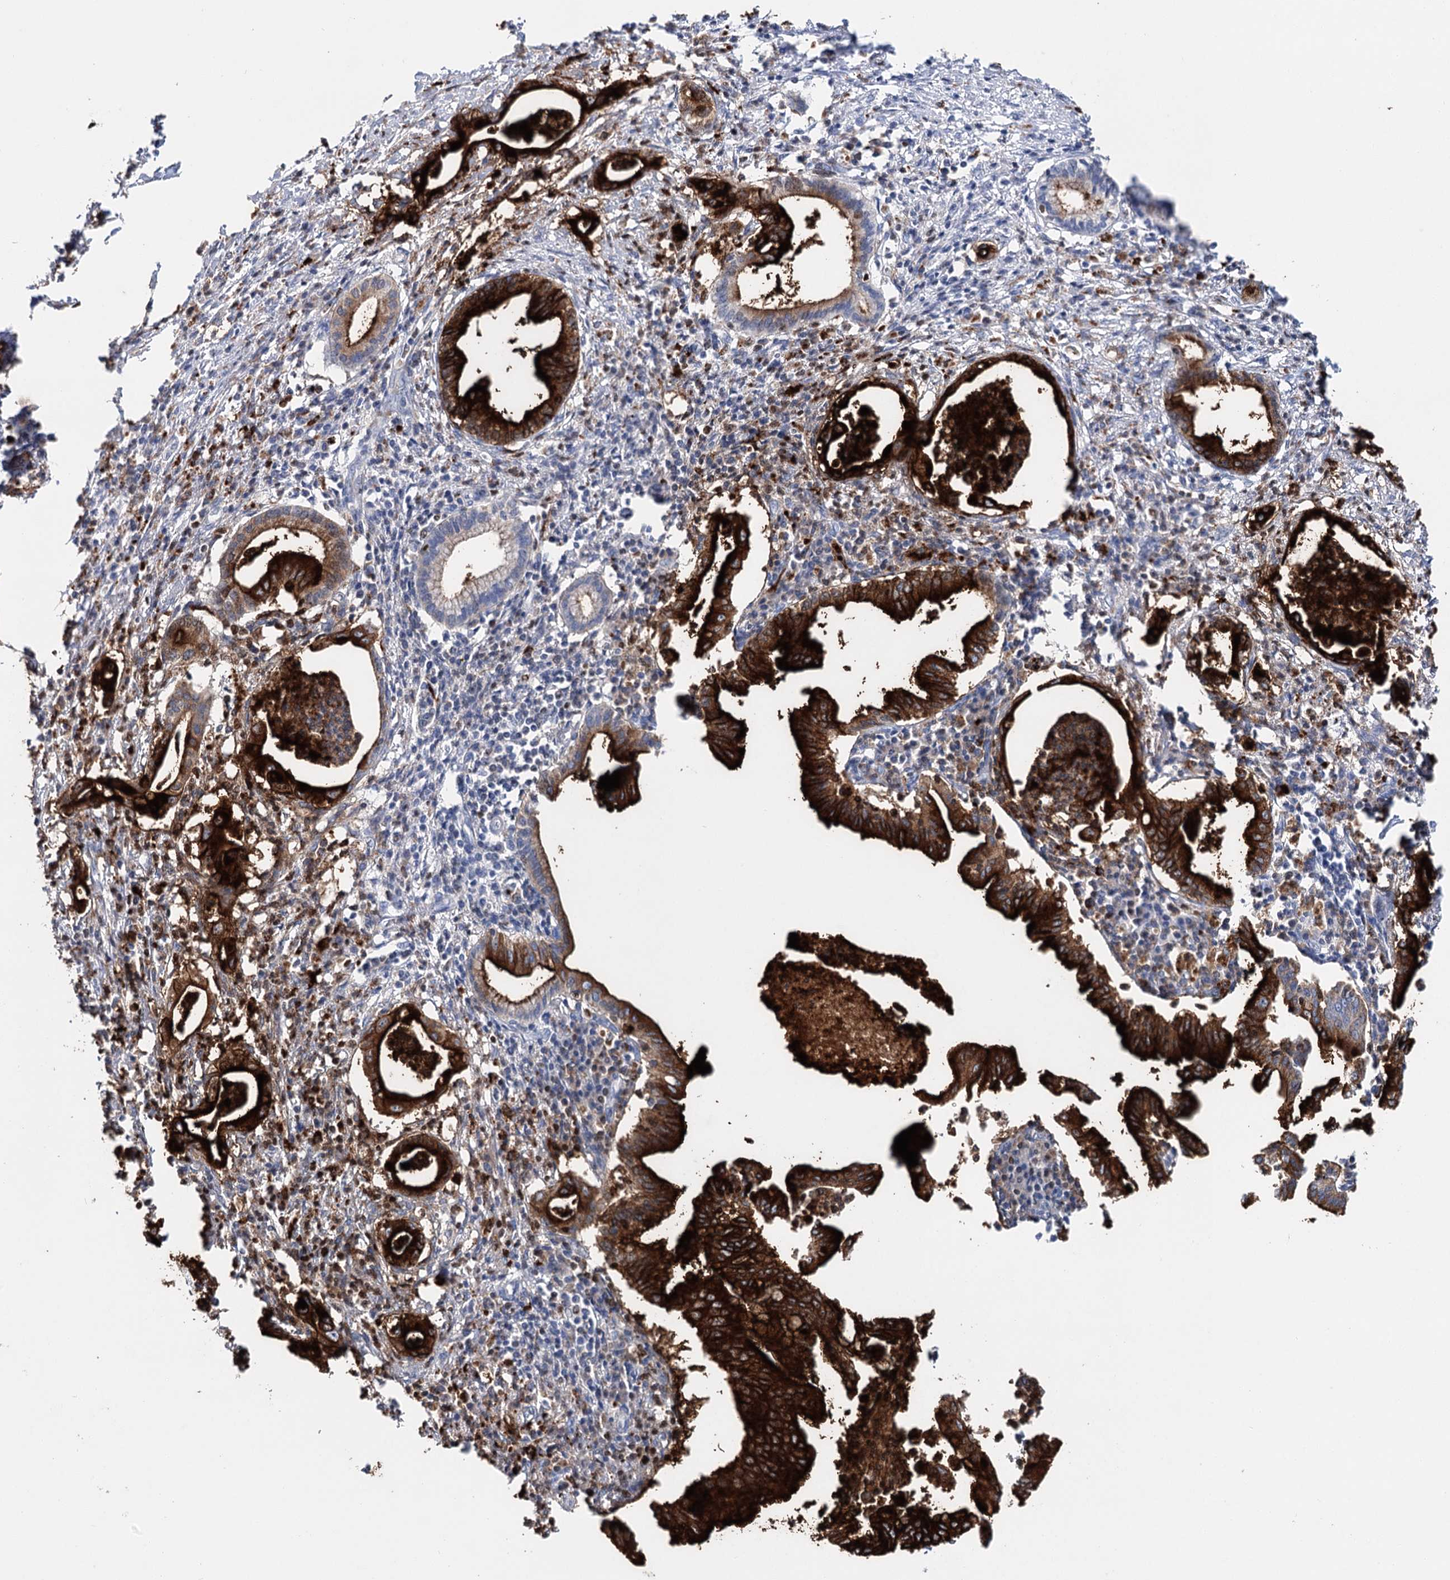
{"staining": {"intensity": "strong", "quantity": ">75%", "location": "cytoplasmic/membranous"}, "tissue": "pancreatic cancer", "cell_type": "Tumor cells", "image_type": "cancer", "snomed": [{"axis": "morphology", "description": "Adenocarcinoma, NOS"}, {"axis": "topography", "description": "Pancreas"}], "caption": "Pancreatic cancer stained for a protein reveals strong cytoplasmic/membranous positivity in tumor cells.", "gene": "CEACAM8", "patient": {"sex": "female", "age": 55}}